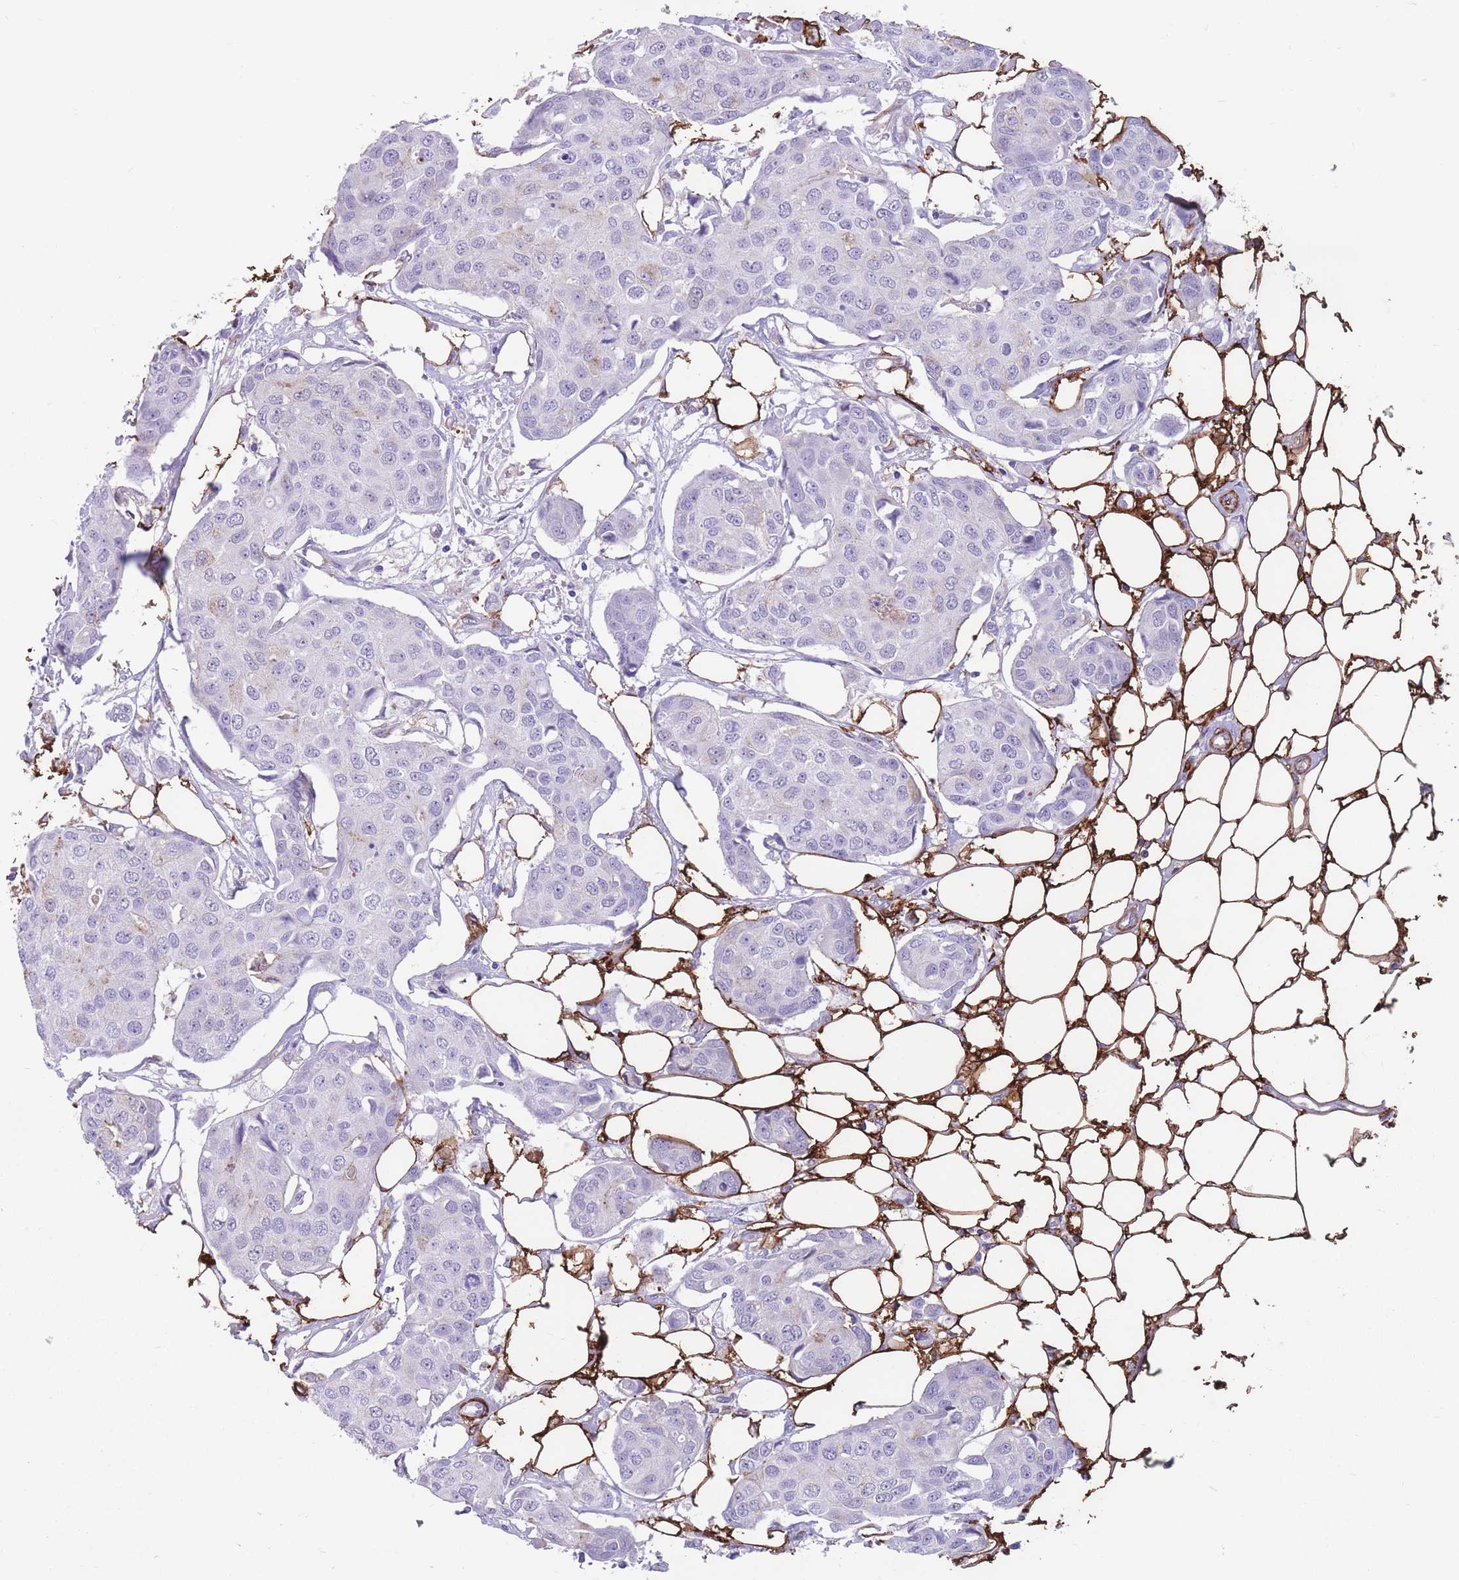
{"staining": {"intensity": "negative", "quantity": "none", "location": "none"}, "tissue": "breast cancer", "cell_type": "Tumor cells", "image_type": "cancer", "snomed": [{"axis": "morphology", "description": "Duct carcinoma"}, {"axis": "topography", "description": "Breast"}, {"axis": "topography", "description": "Lymph node"}], "caption": "Breast cancer (invasive ductal carcinoma) stained for a protein using immunohistochemistry (IHC) reveals no staining tumor cells.", "gene": "DPYD", "patient": {"sex": "female", "age": 80}}